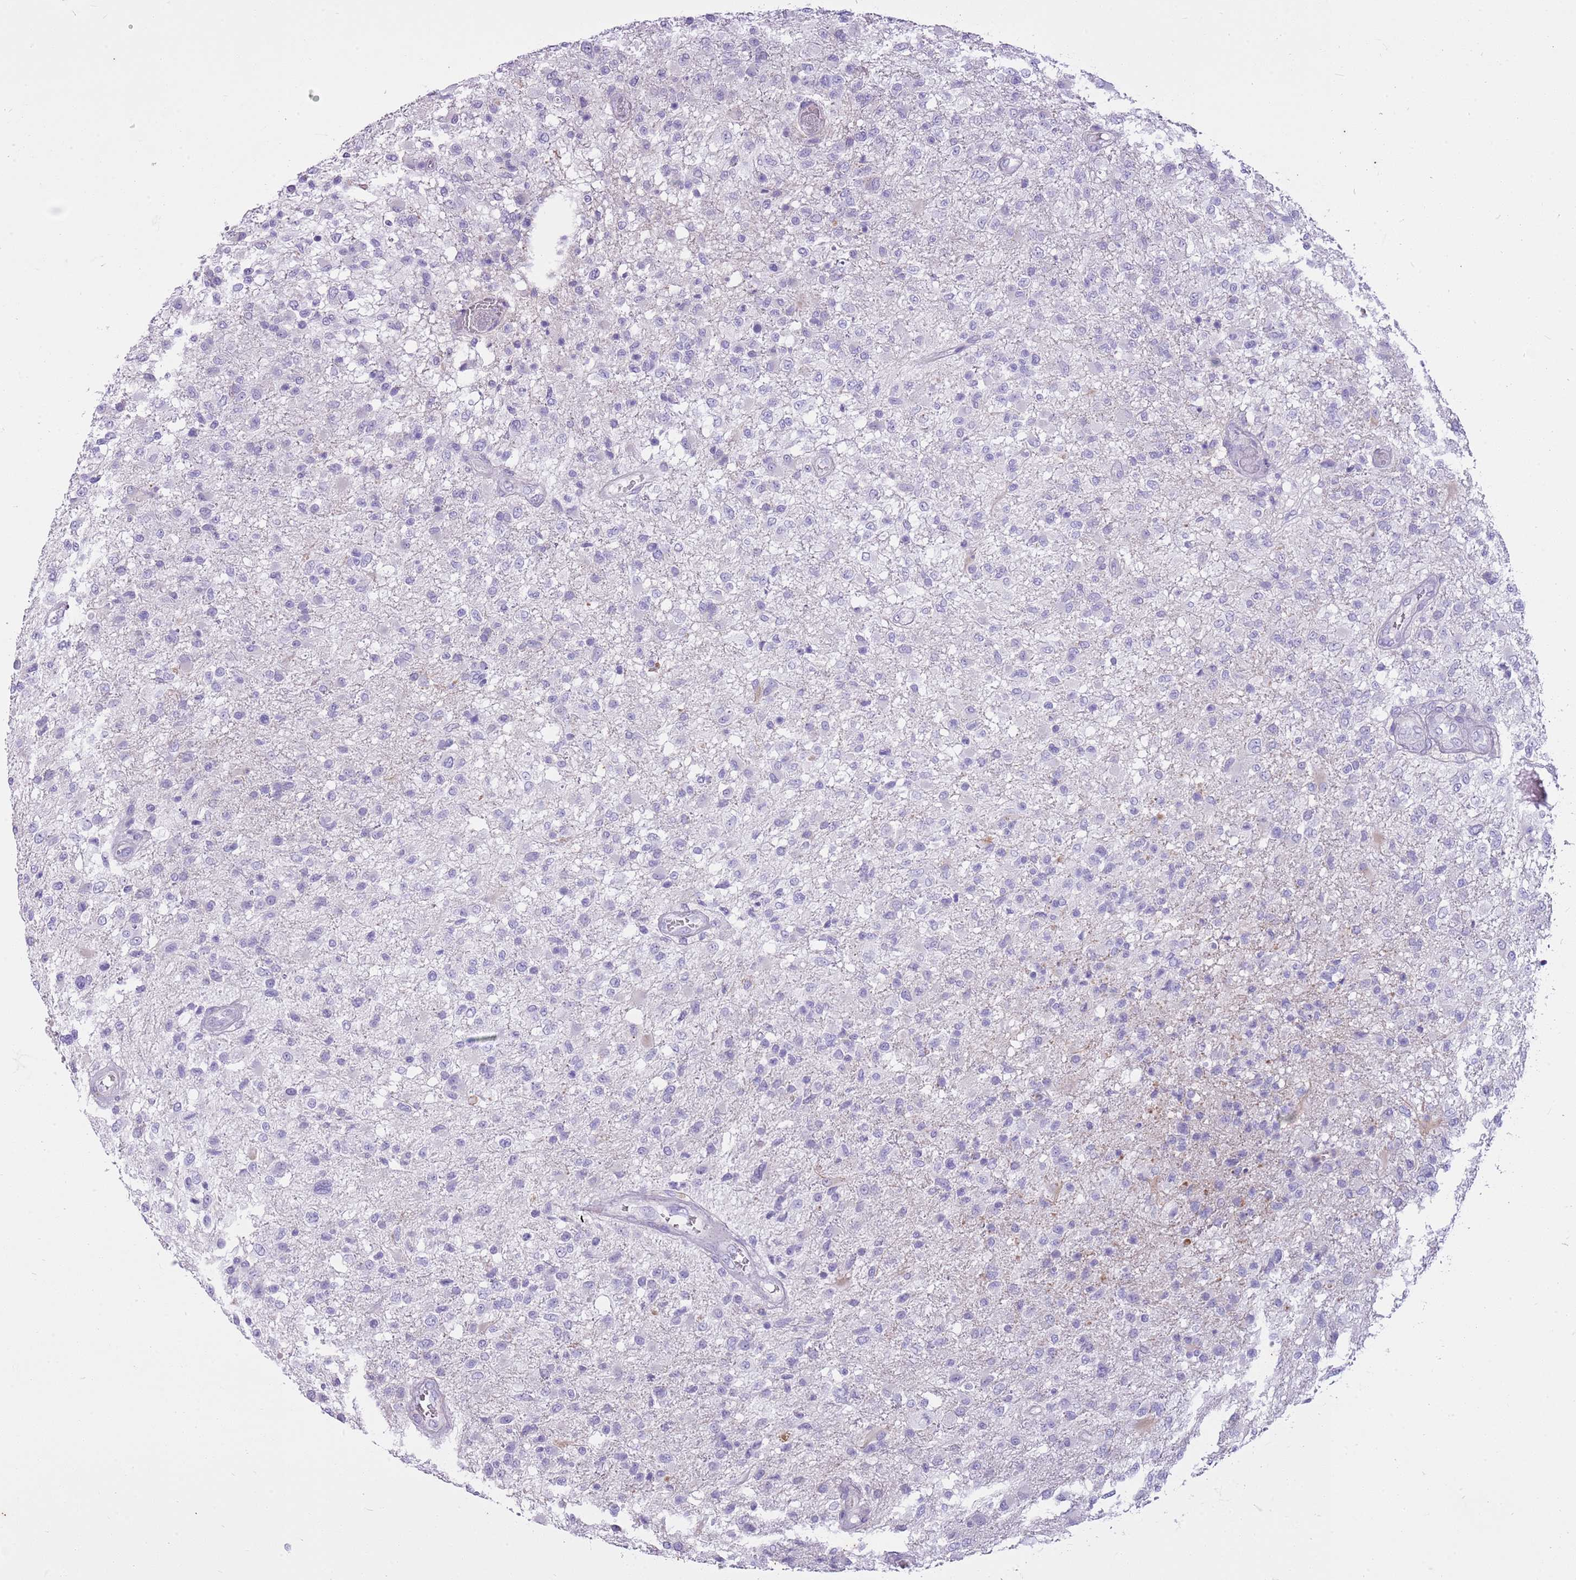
{"staining": {"intensity": "negative", "quantity": "none", "location": "none"}, "tissue": "glioma", "cell_type": "Tumor cells", "image_type": "cancer", "snomed": [{"axis": "morphology", "description": "Glioma, malignant, High grade"}, {"axis": "topography", "description": "Brain"}], "caption": "This is an IHC image of human glioma. There is no expression in tumor cells.", "gene": "CNPPD1", "patient": {"sex": "female", "age": 74}}